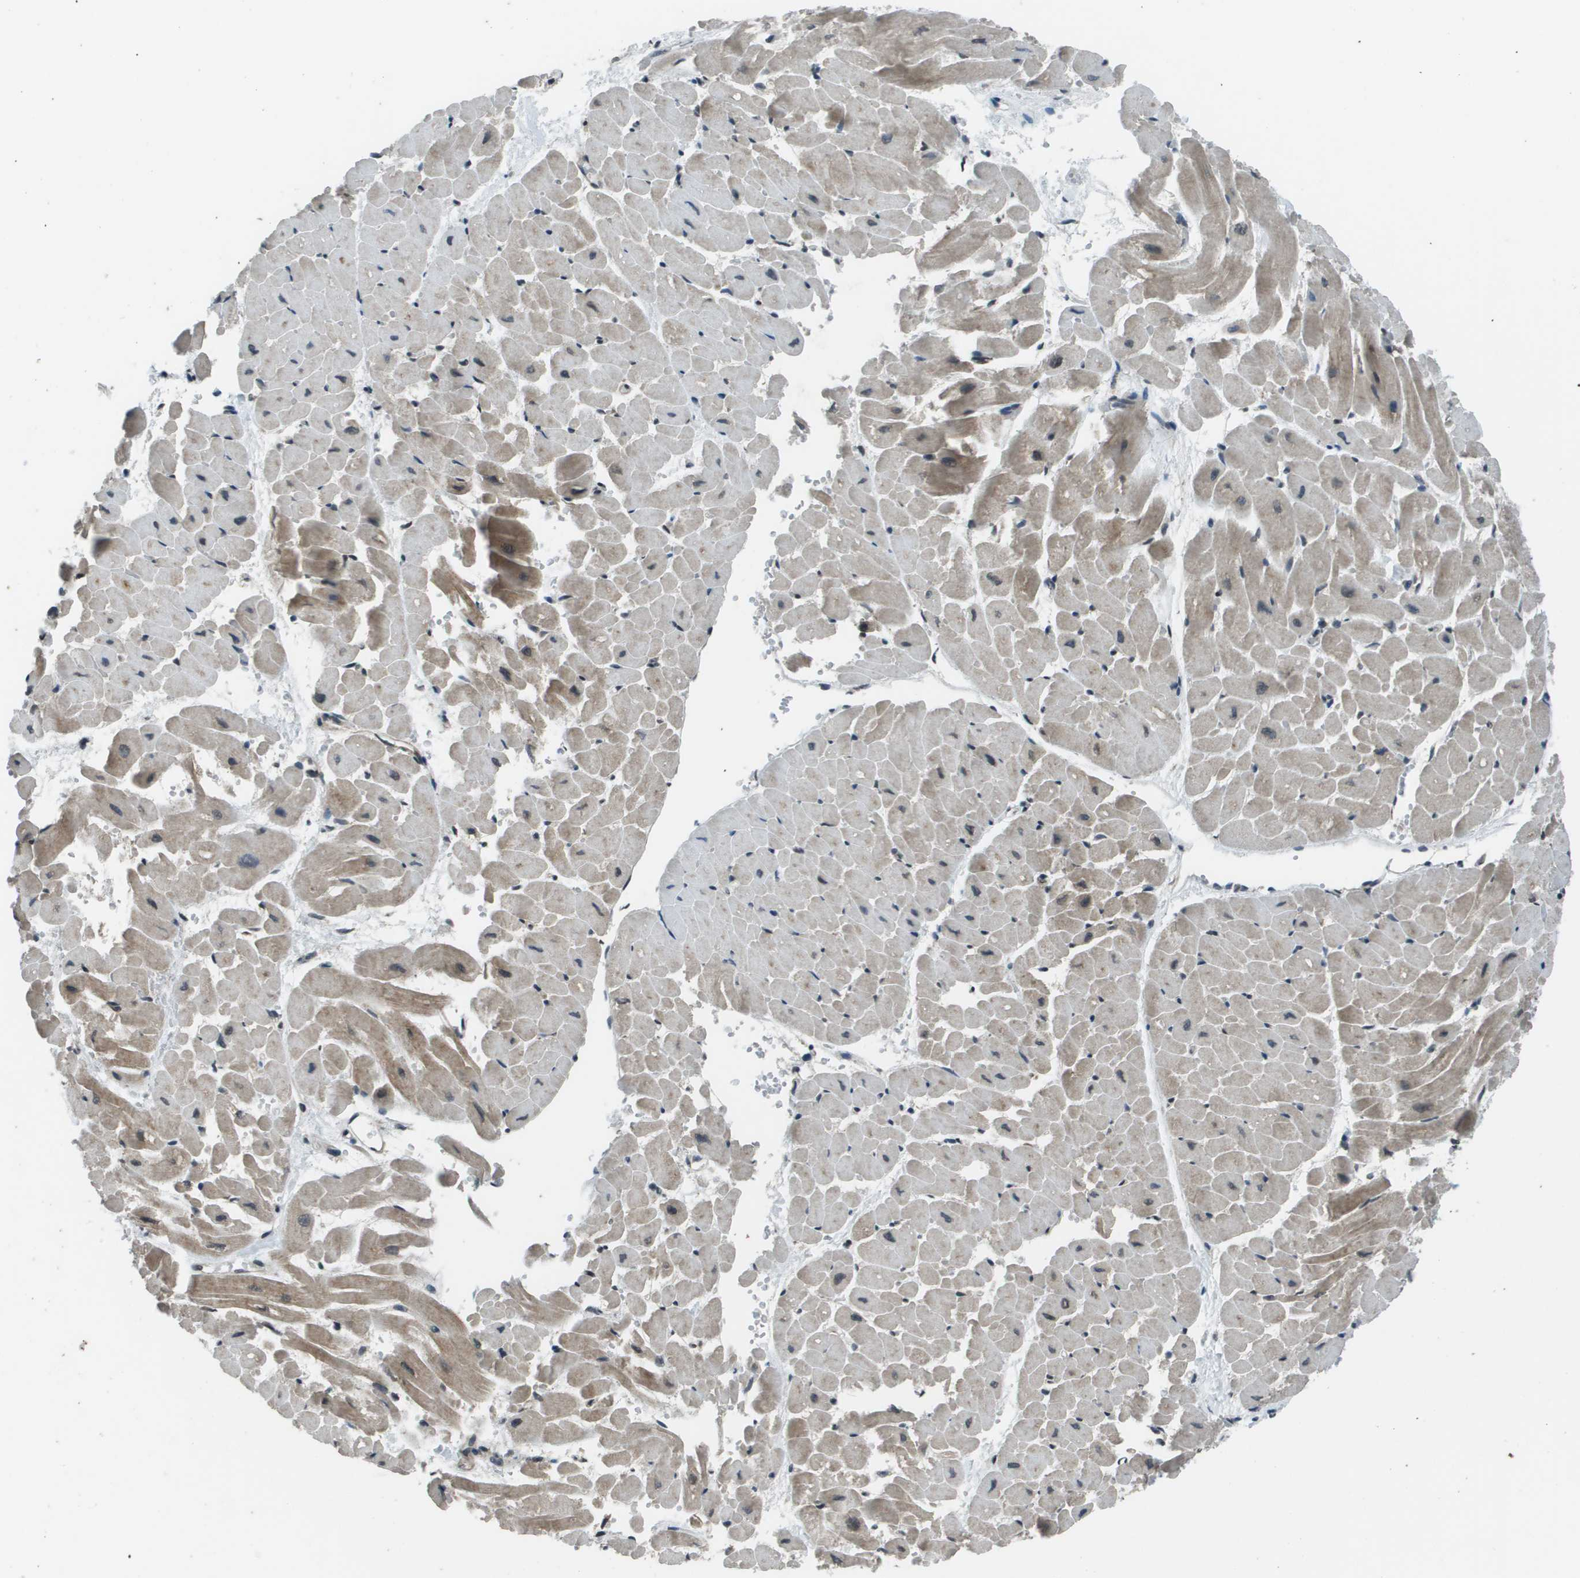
{"staining": {"intensity": "weak", "quantity": ">75%", "location": "cytoplasmic/membranous"}, "tissue": "heart muscle", "cell_type": "Cardiomyocytes", "image_type": "normal", "snomed": [{"axis": "morphology", "description": "Normal tissue, NOS"}, {"axis": "topography", "description": "Heart"}], "caption": "Cardiomyocytes exhibit low levels of weak cytoplasmic/membranous positivity in about >75% of cells in unremarkable human heart muscle.", "gene": "PPFIA1", "patient": {"sex": "male", "age": 45}}